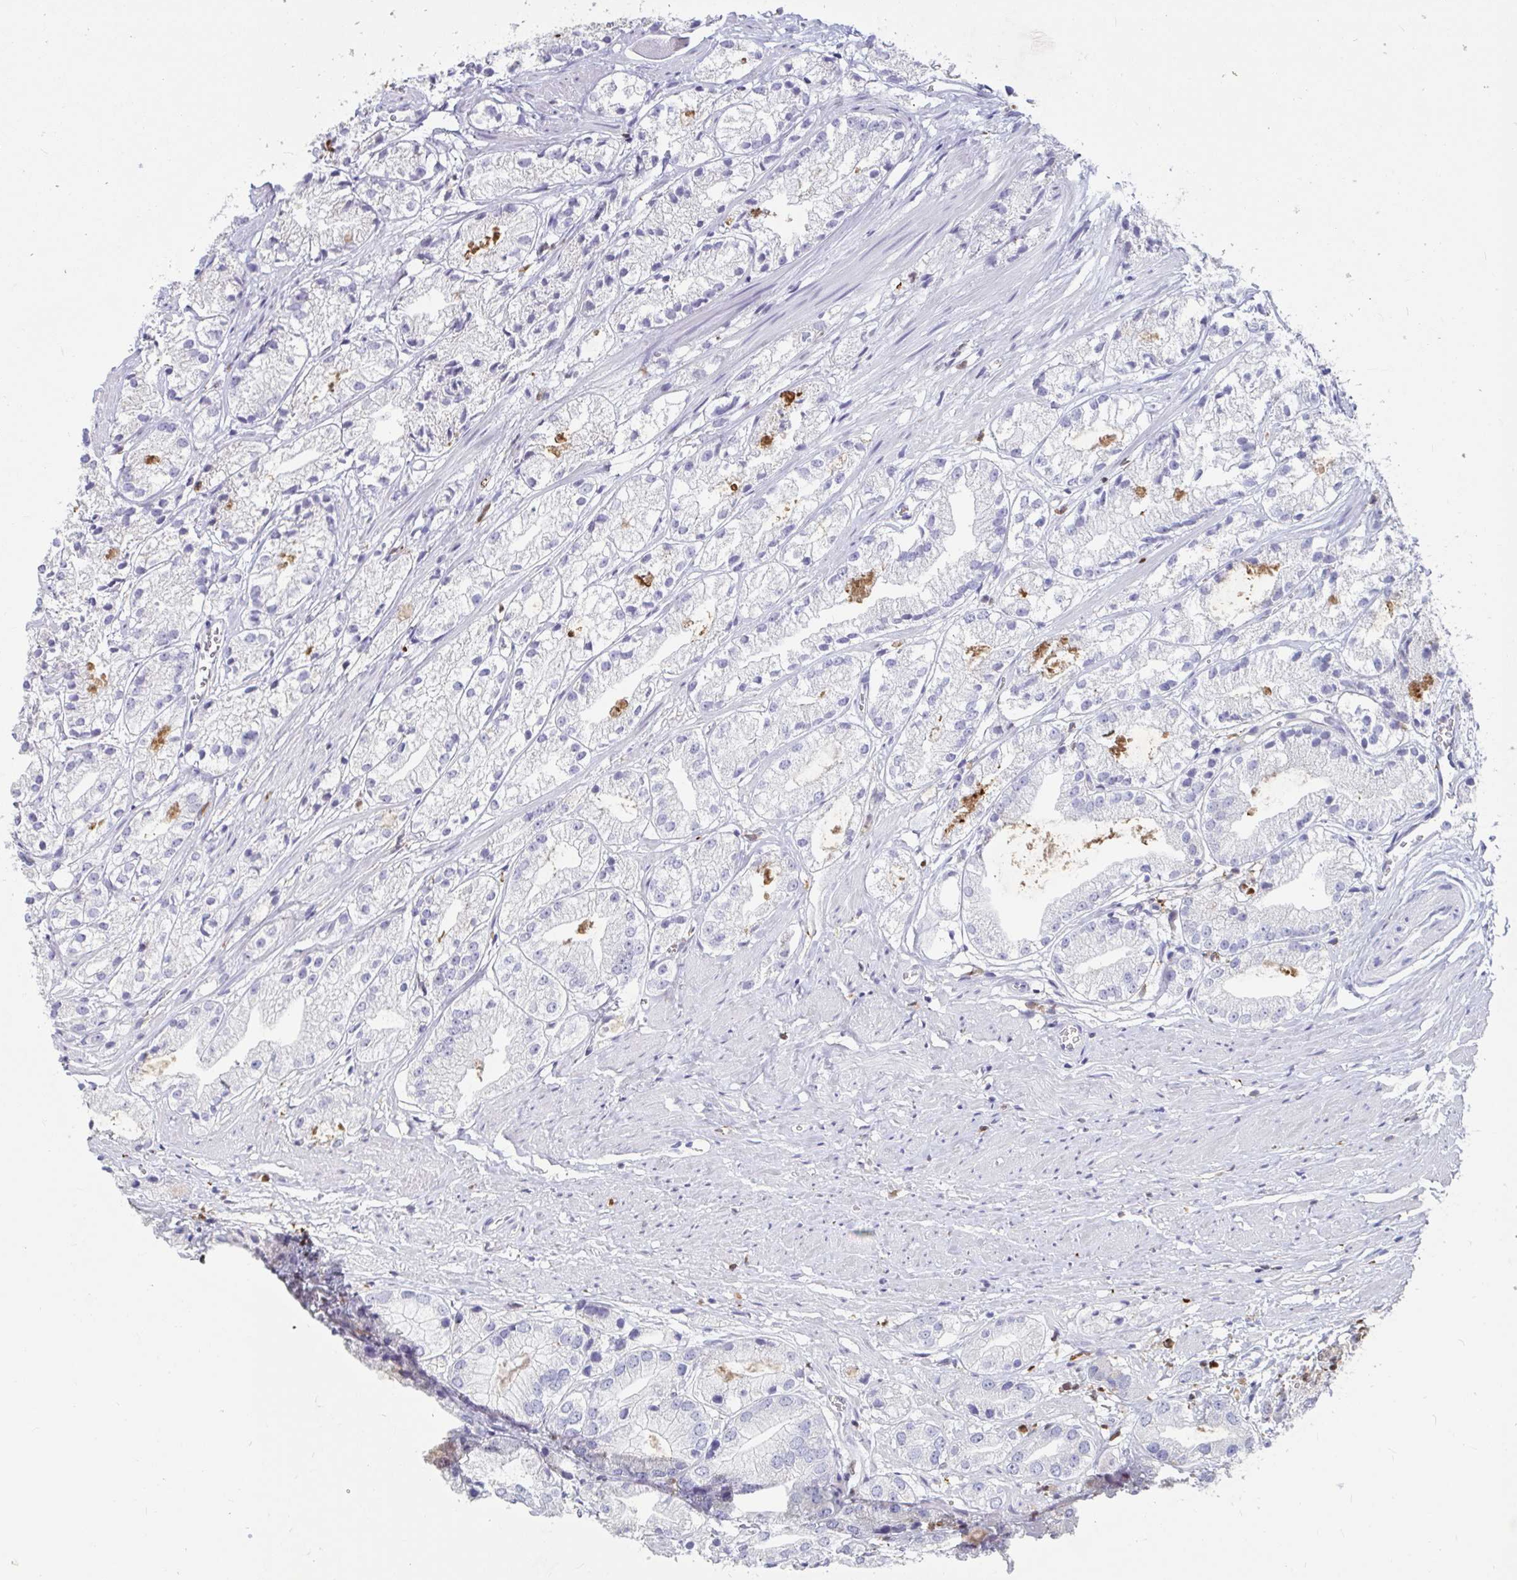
{"staining": {"intensity": "negative", "quantity": "none", "location": "none"}, "tissue": "prostate cancer", "cell_type": "Tumor cells", "image_type": "cancer", "snomed": [{"axis": "morphology", "description": "Adenocarcinoma, Low grade"}, {"axis": "topography", "description": "Prostate"}], "caption": "There is no significant staining in tumor cells of prostate cancer (low-grade adenocarcinoma). (Immunohistochemistry (ihc), brightfield microscopy, high magnification).", "gene": "ZNF586", "patient": {"sex": "male", "age": 69}}